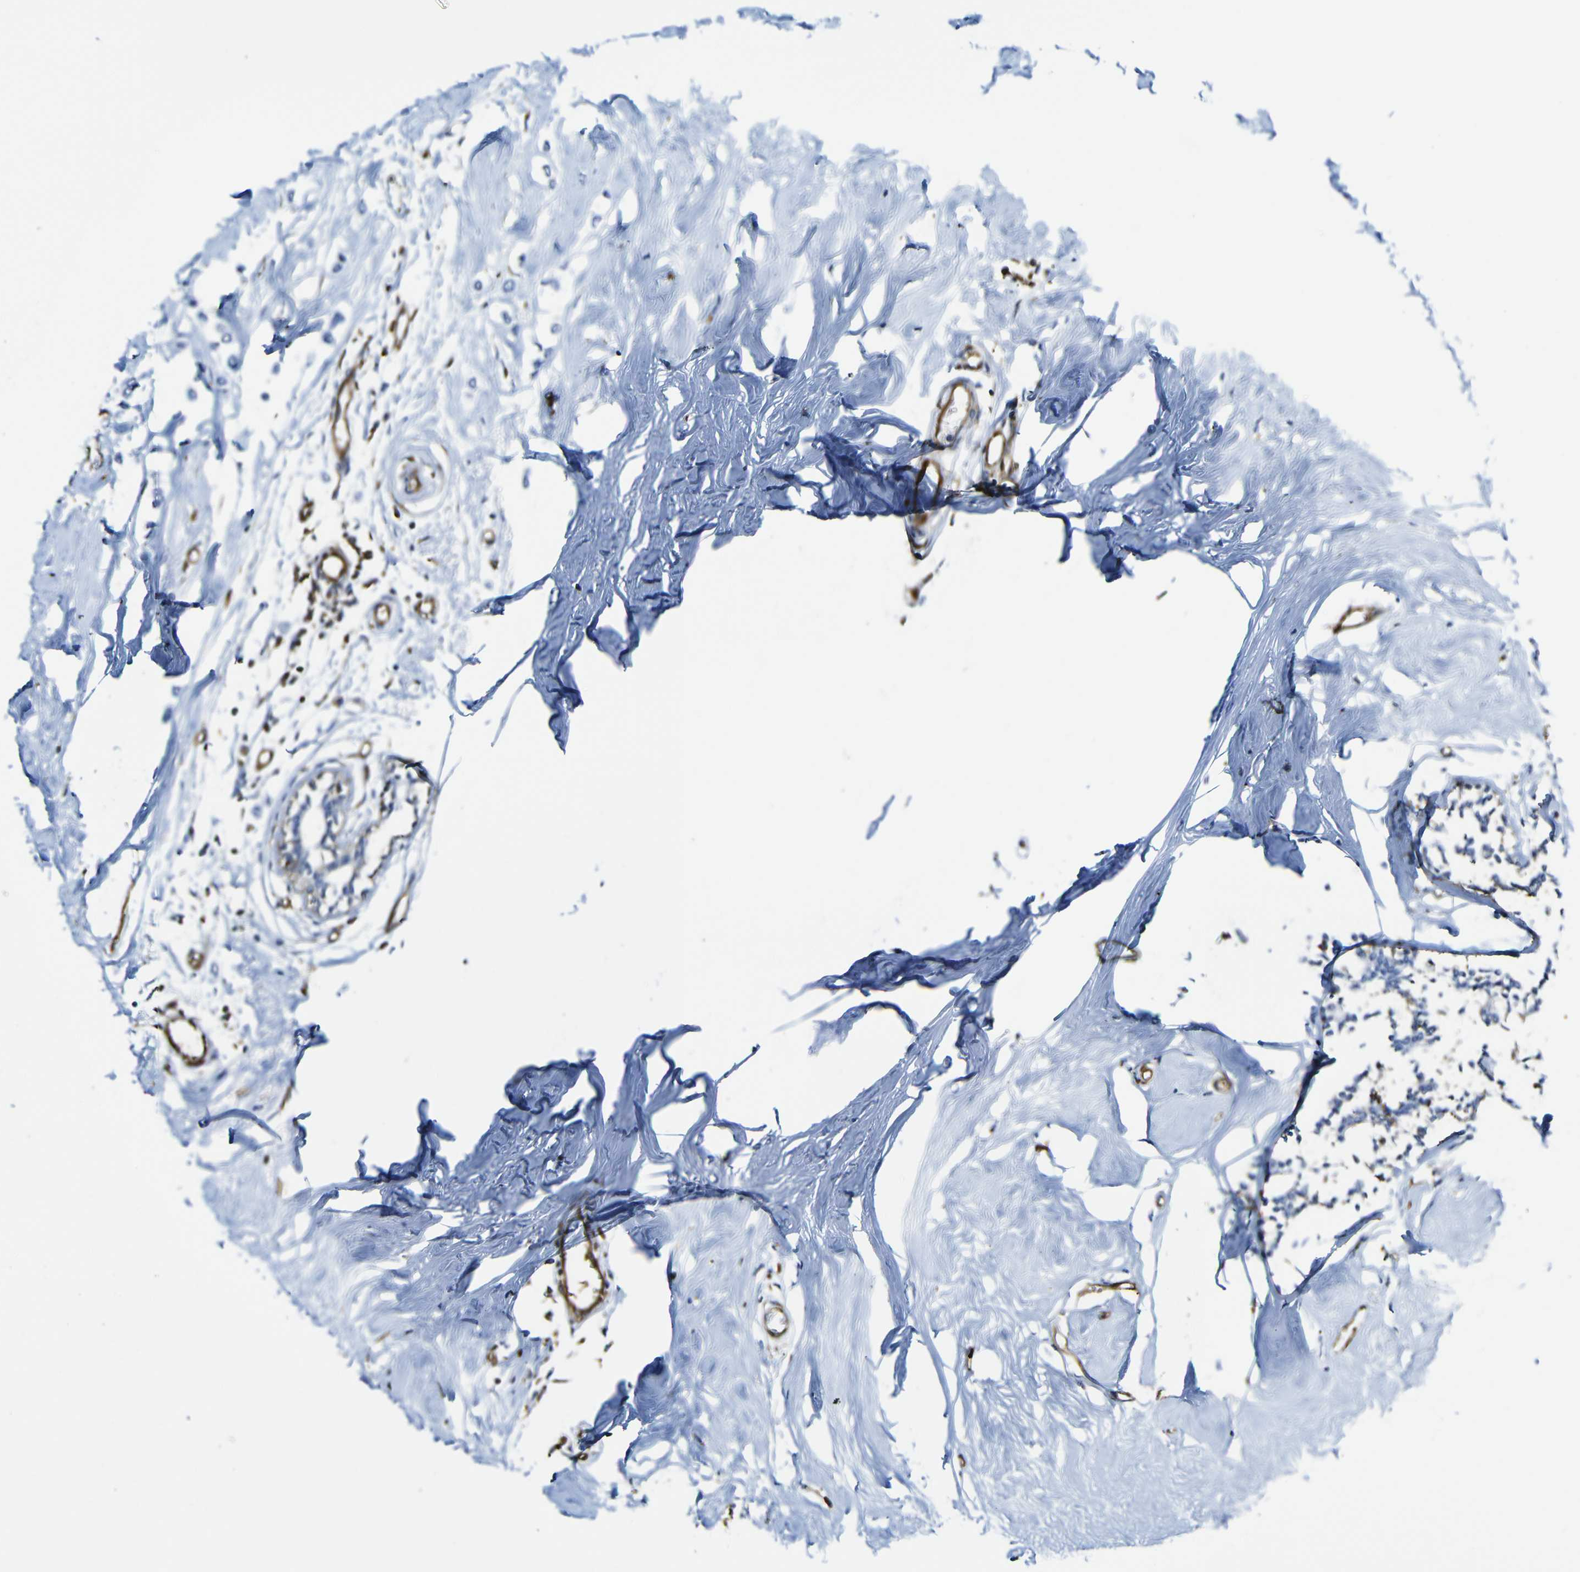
{"staining": {"intensity": "negative", "quantity": "none", "location": "none"}, "tissue": "breast cancer", "cell_type": "Tumor cells", "image_type": "cancer", "snomed": [{"axis": "morphology", "description": "Lobular carcinoma"}, {"axis": "topography", "description": "Breast"}], "caption": "Immunohistochemistry of breast lobular carcinoma shows no positivity in tumor cells.", "gene": "MSN", "patient": {"sex": "female", "age": 51}}